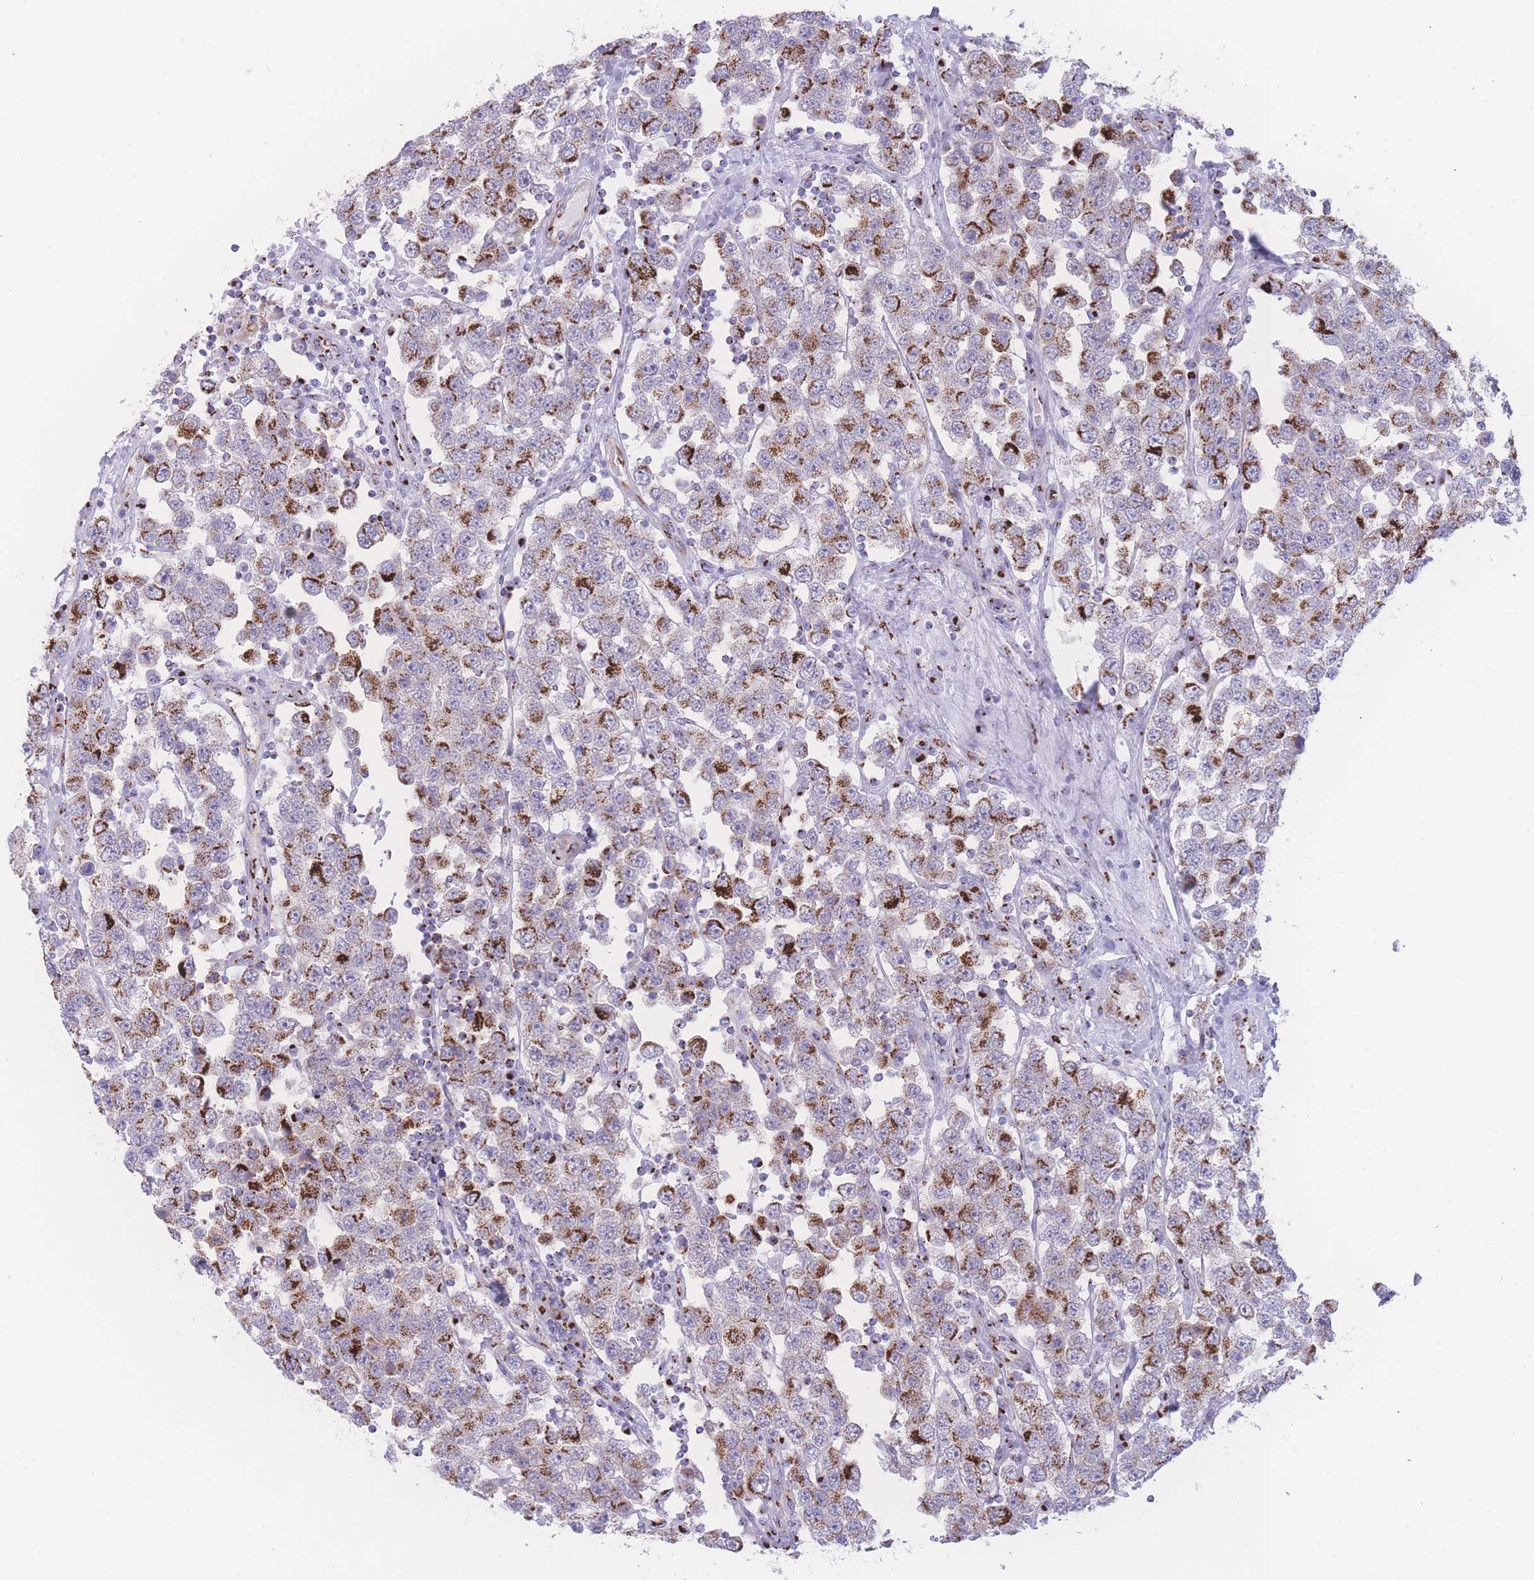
{"staining": {"intensity": "strong", "quantity": "25%-75%", "location": "cytoplasmic/membranous"}, "tissue": "testis cancer", "cell_type": "Tumor cells", "image_type": "cancer", "snomed": [{"axis": "morphology", "description": "Seminoma, NOS"}, {"axis": "topography", "description": "Testis"}], "caption": "A brown stain highlights strong cytoplasmic/membranous staining of a protein in human testis cancer (seminoma) tumor cells.", "gene": "GOLM2", "patient": {"sex": "male", "age": 28}}